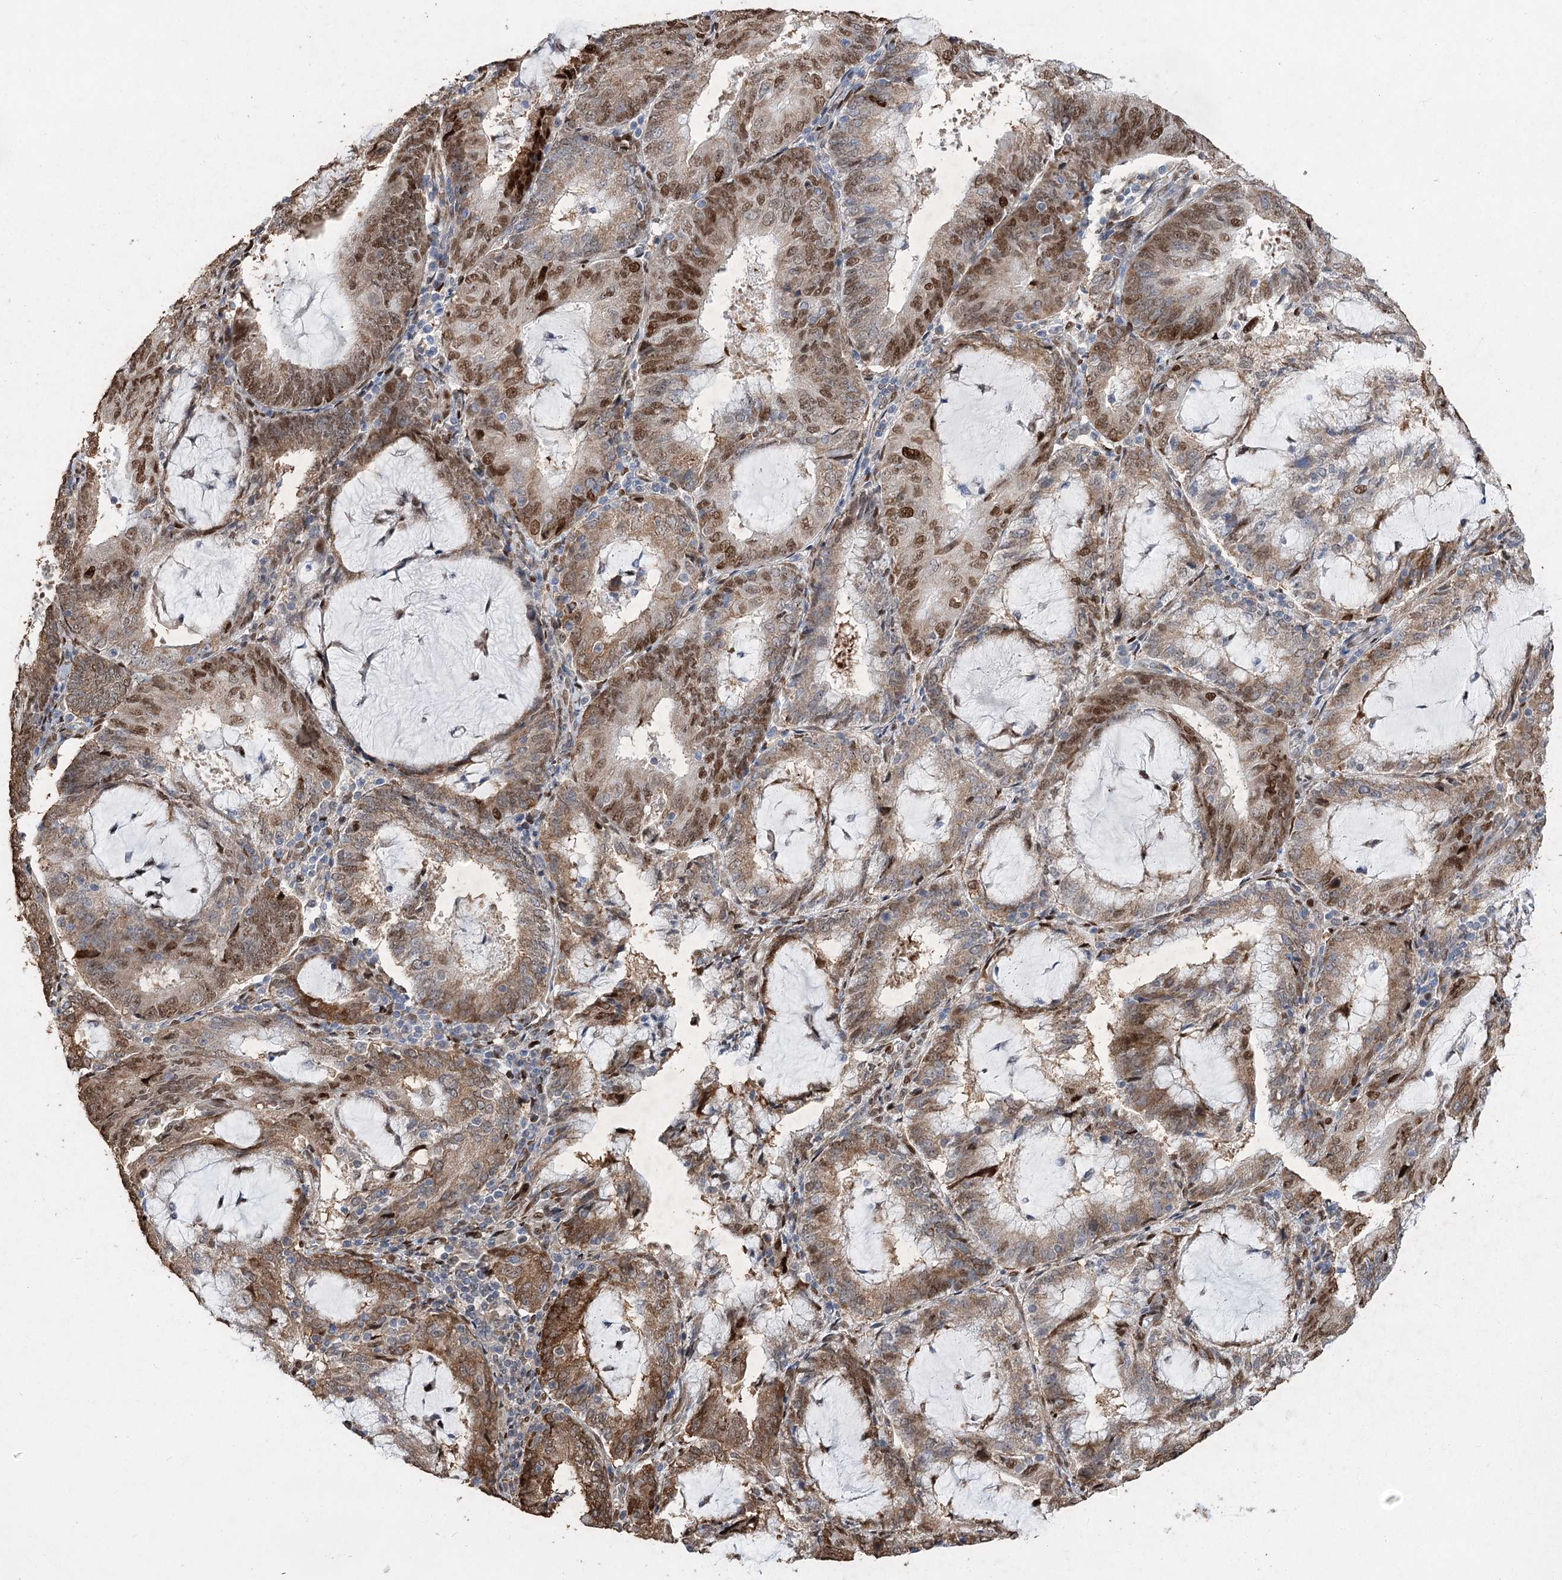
{"staining": {"intensity": "moderate", "quantity": ">75%", "location": "cytoplasmic/membranous,nuclear"}, "tissue": "endometrial cancer", "cell_type": "Tumor cells", "image_type": "cancer", "snomed": [{"axis": "morphology", "description": "Adenocarcinoma, NOS"}, {"axis": "topography", "description": "Endometrium"}], "caption": "Adenocarcinoma (endometrial) stained with a protein marker reveals moderate staining in tumor cells.", "gene": "NFU1", "patient": {"sex": "female", "age": 81}}